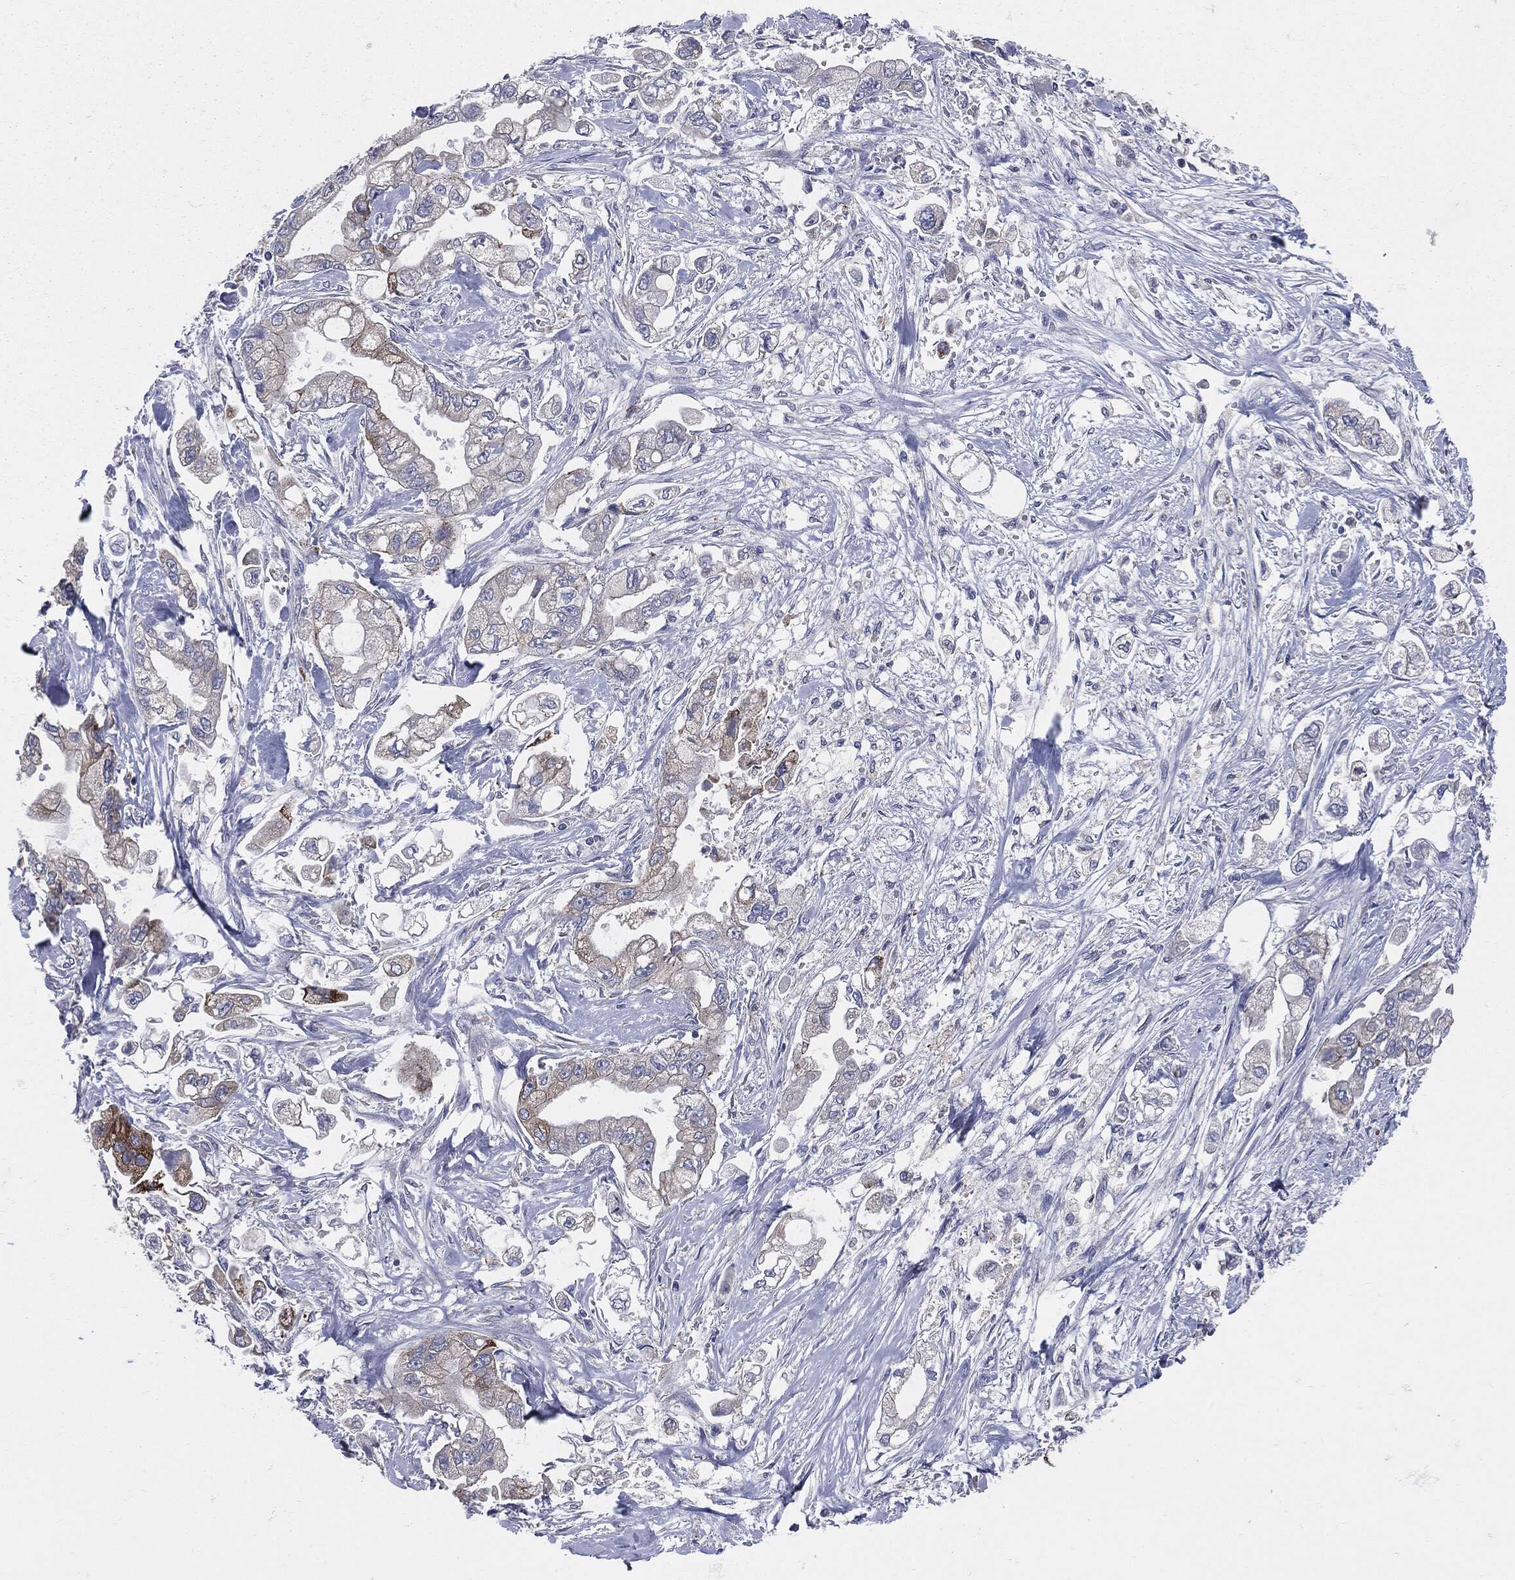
{"staining": {"intensity": "moderate", "quantity": "<25%", "location": "cytoplasmic/membranous"}, "tissue": "stomach cancer", "cell_type": "Tumor cells", "image_type": "cancer", "snomed": [{"axis": "morphology", "description": "Adenocarcinoma, NOS"}, {"axis": "topography", "description": "Stomach"}], "caption": "Immunohistochemistry (IHC) of adenocarcinoma (stomach) exhibits low levels of moderate cytoplasmic/membranous expression in about <25% of tumor cells. (IHC, brightfield microscopy, high magnification).", "gene": "PTGS2", "patient": {"sex": "male", "age": 62}}